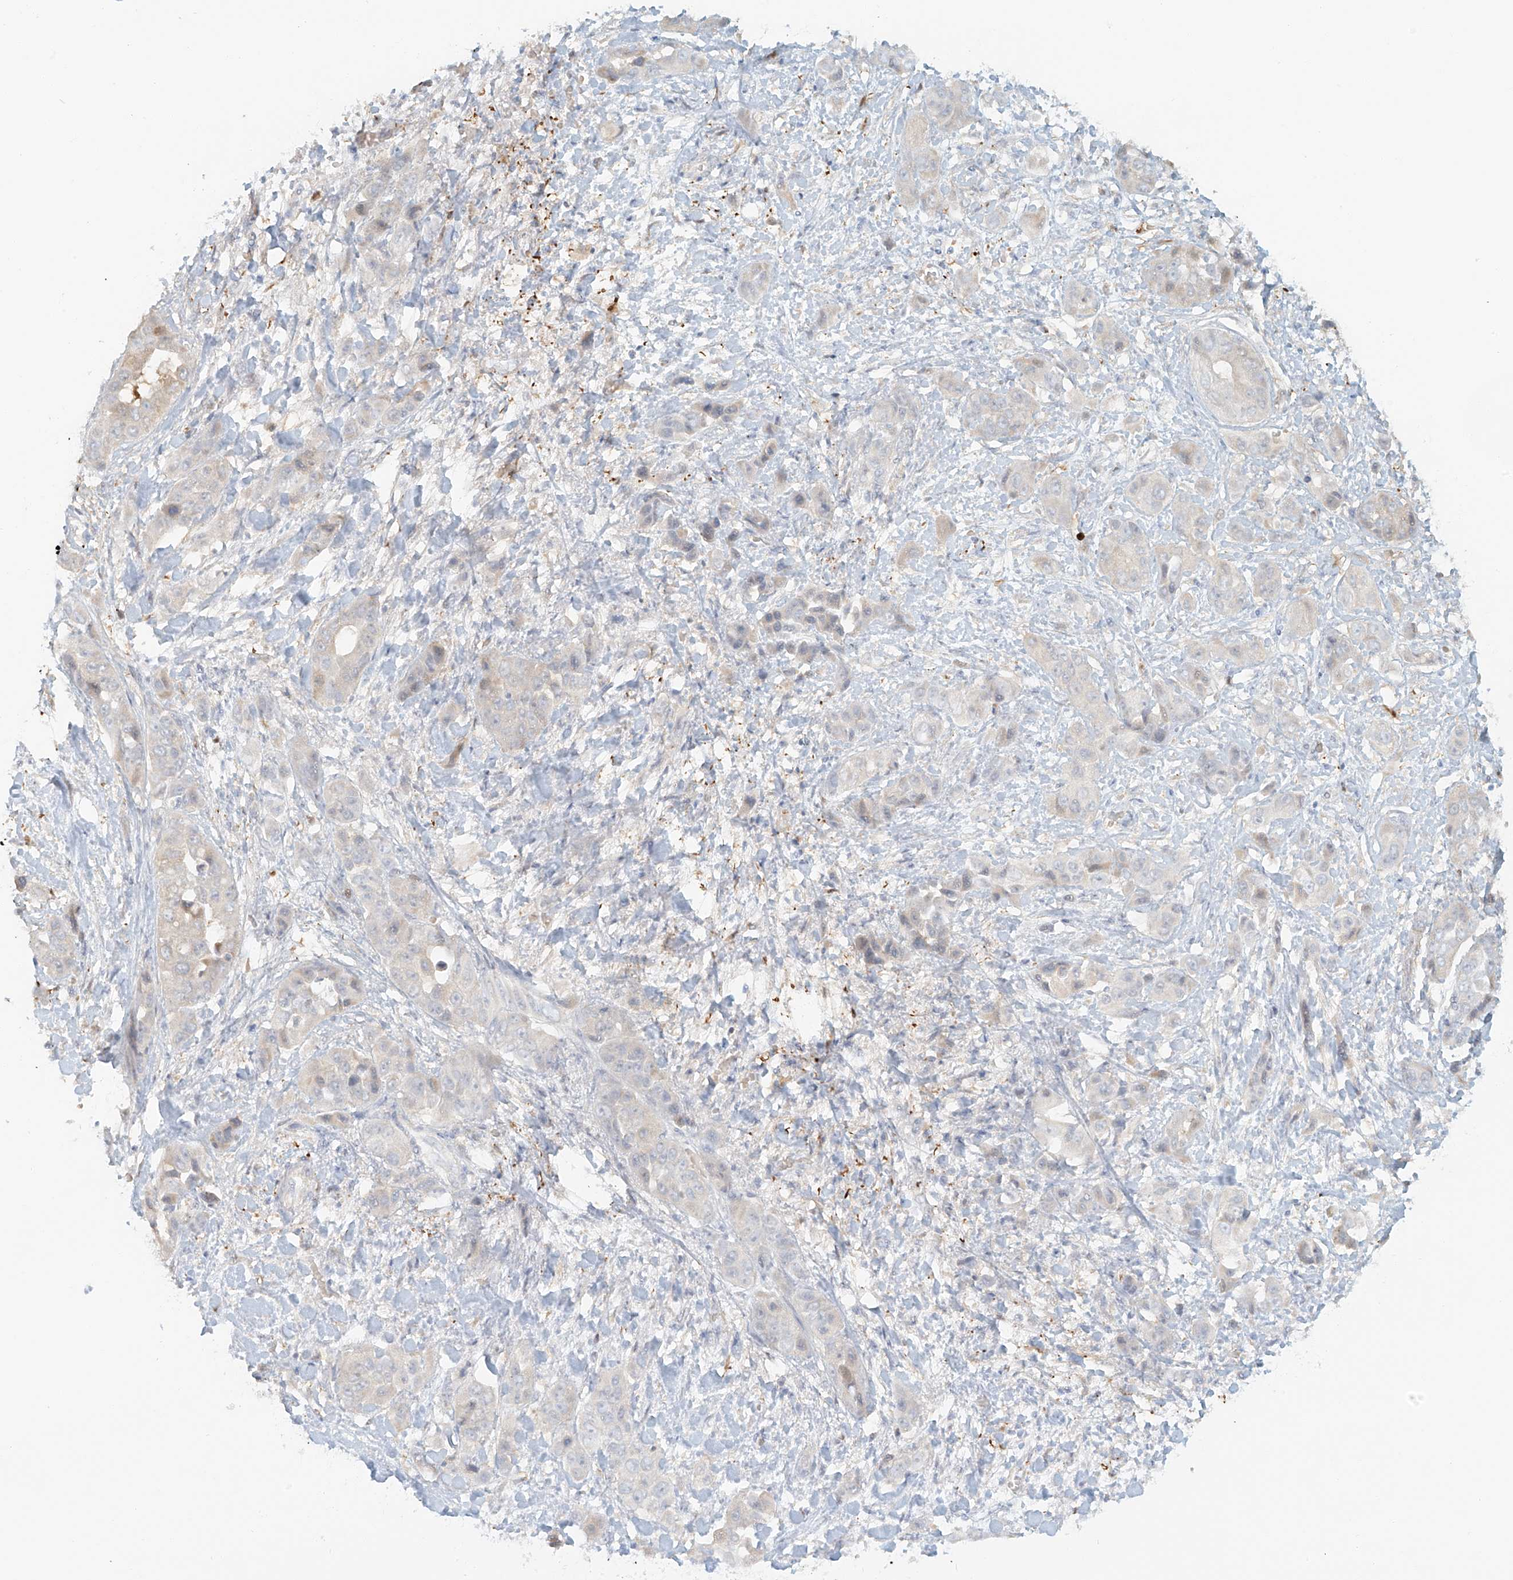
{"staining": {"intensity": "negative", "quantity": "none", "location": "none"}, "tissue": "liver cancer", "cell_type": "Tumor cells", "image_type": "cancer", "snomed": [{"axis": "morphology", "description": "Cholangiocarcinoma"}, {"axis": "topography", "description": "Liver"}], "caption": "A high-resolution image shows IHC staining of liver cancer, which exhibits no significant positivity in tumor cells. (DAB (3,3'-diaminobenzidine) immunohistochemistry (IHC) with hematoxylin counter stain).", "gene": "UPK1B", "patient": {"sex": "female", "age": 52}}